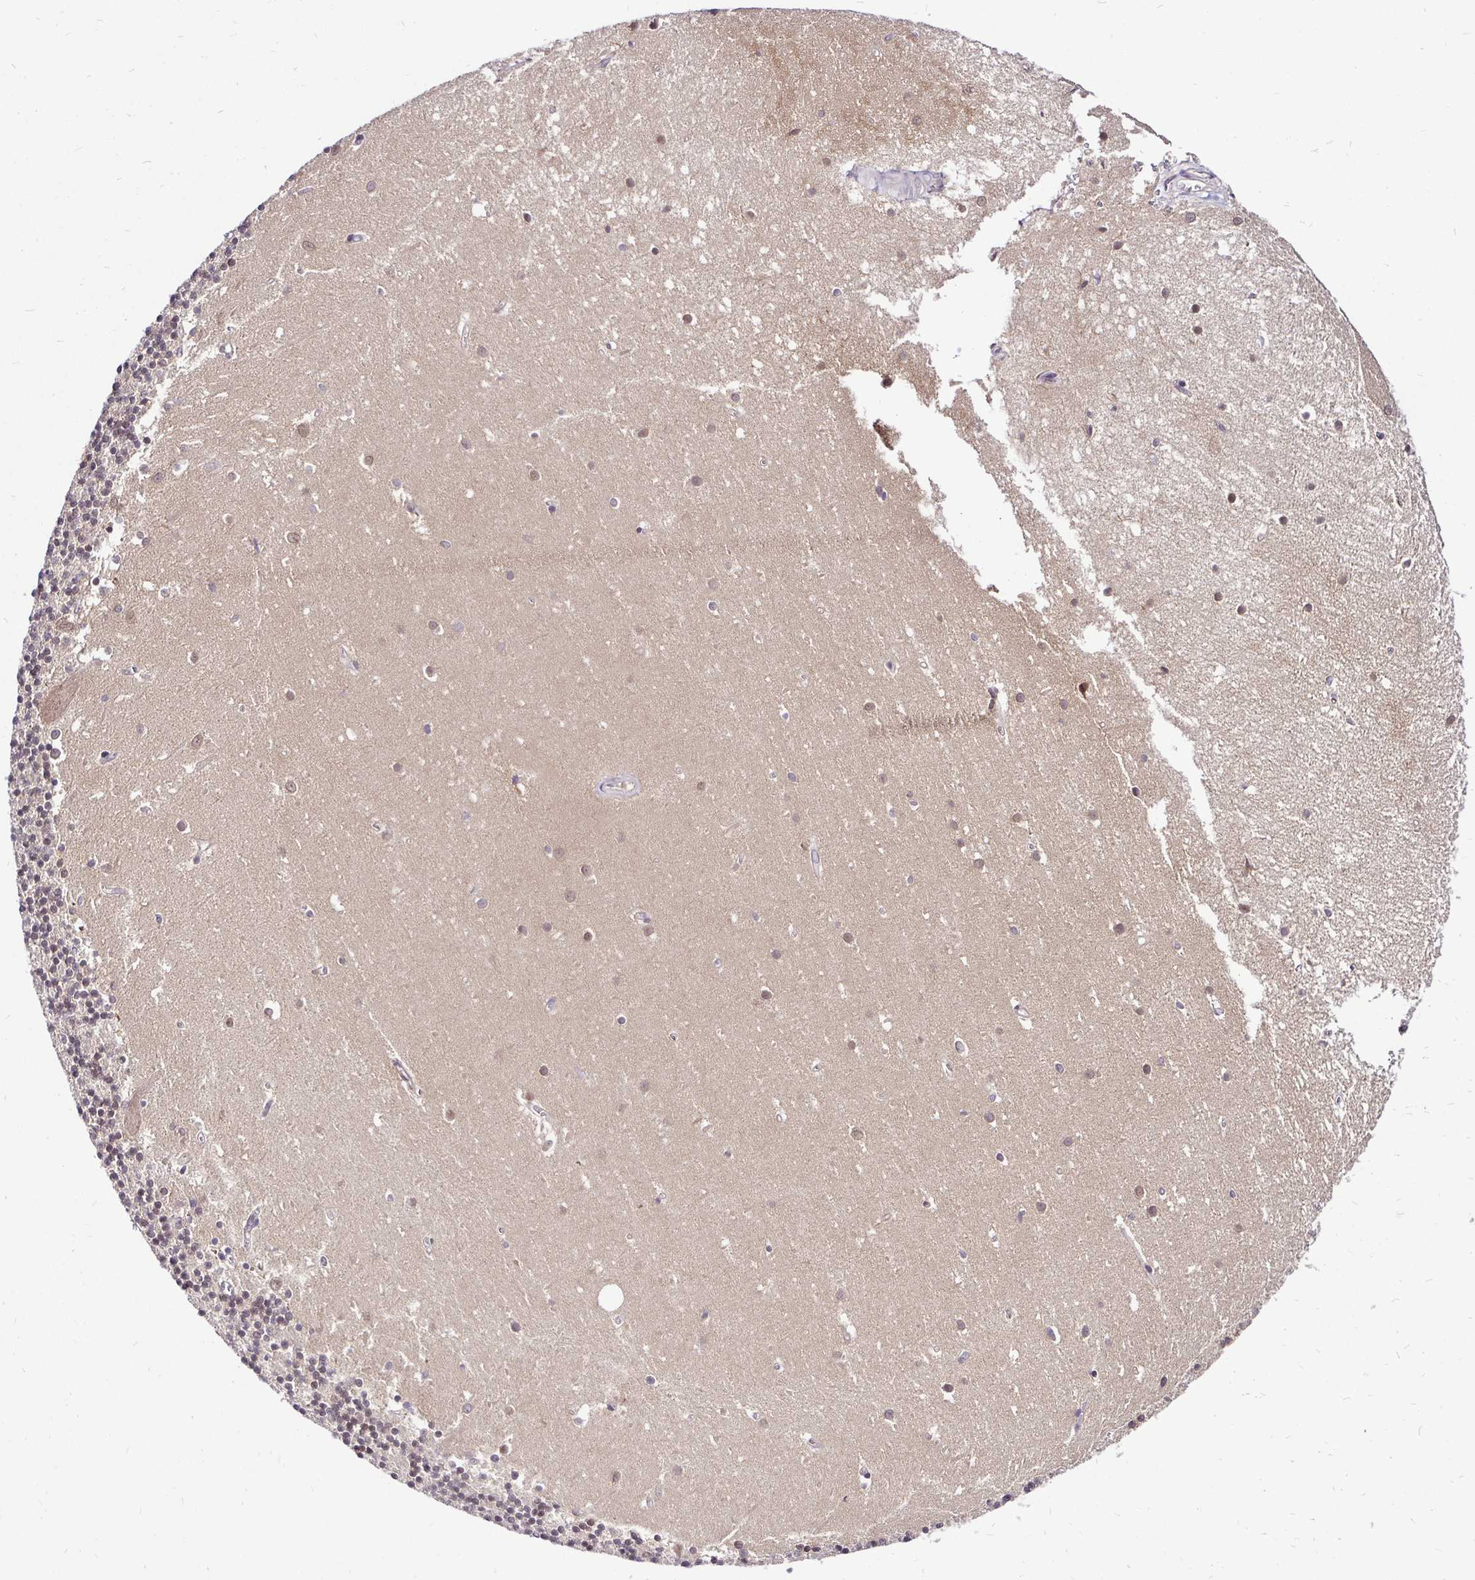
{"staining": {"intensity": "weak", "quantity": "25%-75%", "location": "nuclear"}, "tissue": "cerebellum", "cell_type": "Cells in granular layer", "image_type": "normal", "snomed": [{"axis": "morphology", "description": "Normal tissue, NOS"}, {"axis": "topography", "description": "Cerebellum"}], "caption": "Protein positivity by immunohistochemistry (IHC) reveals weak nuclear expression in about 25%-75% of cells in granular layer in normal cerebellum.", "gene": "UBE2M", "patient": {"sex": "male", "age": 54}}